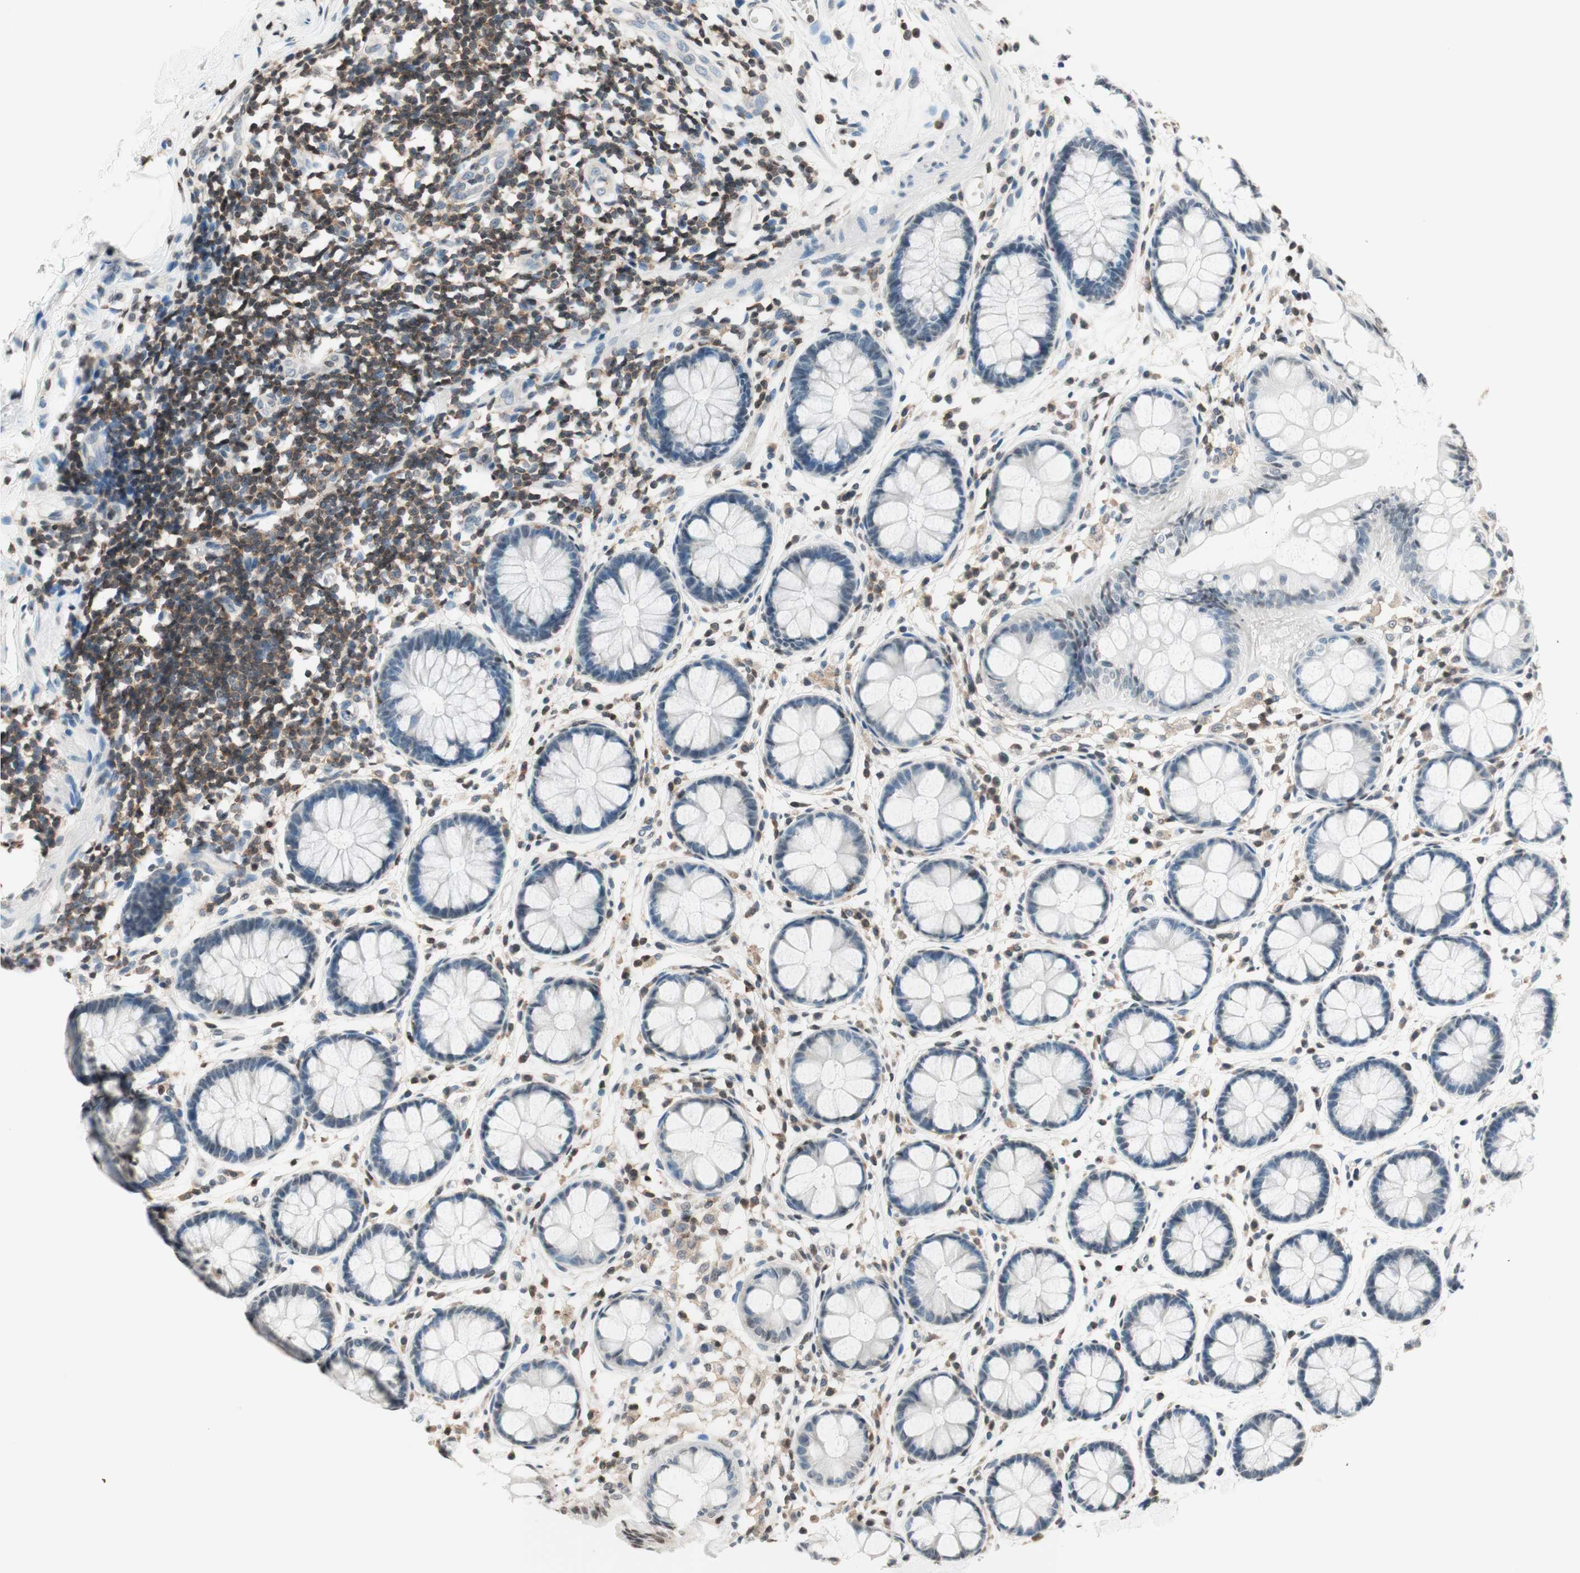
{"staining": {"intensity": "negative", "quantity": "none", "location": "none"}, "tissue": "rectum", "cell_type": "Glandular cells", "image_type": "normal", "snomed": [{"axis": "morphology", "description": "Normal tissue, NOS"}, {"axis": "topography", "description": "Rectum"}], "caption": "Normal rectum was stained to show a protein in brown. There is no significant staining in glandular cells. (DAB (3,3'-diaminobenzidine) immunohistochemistry (IHC), high magnification).", "gene": "WIPF1", "patient": {"sex": "female", "age": 66}}